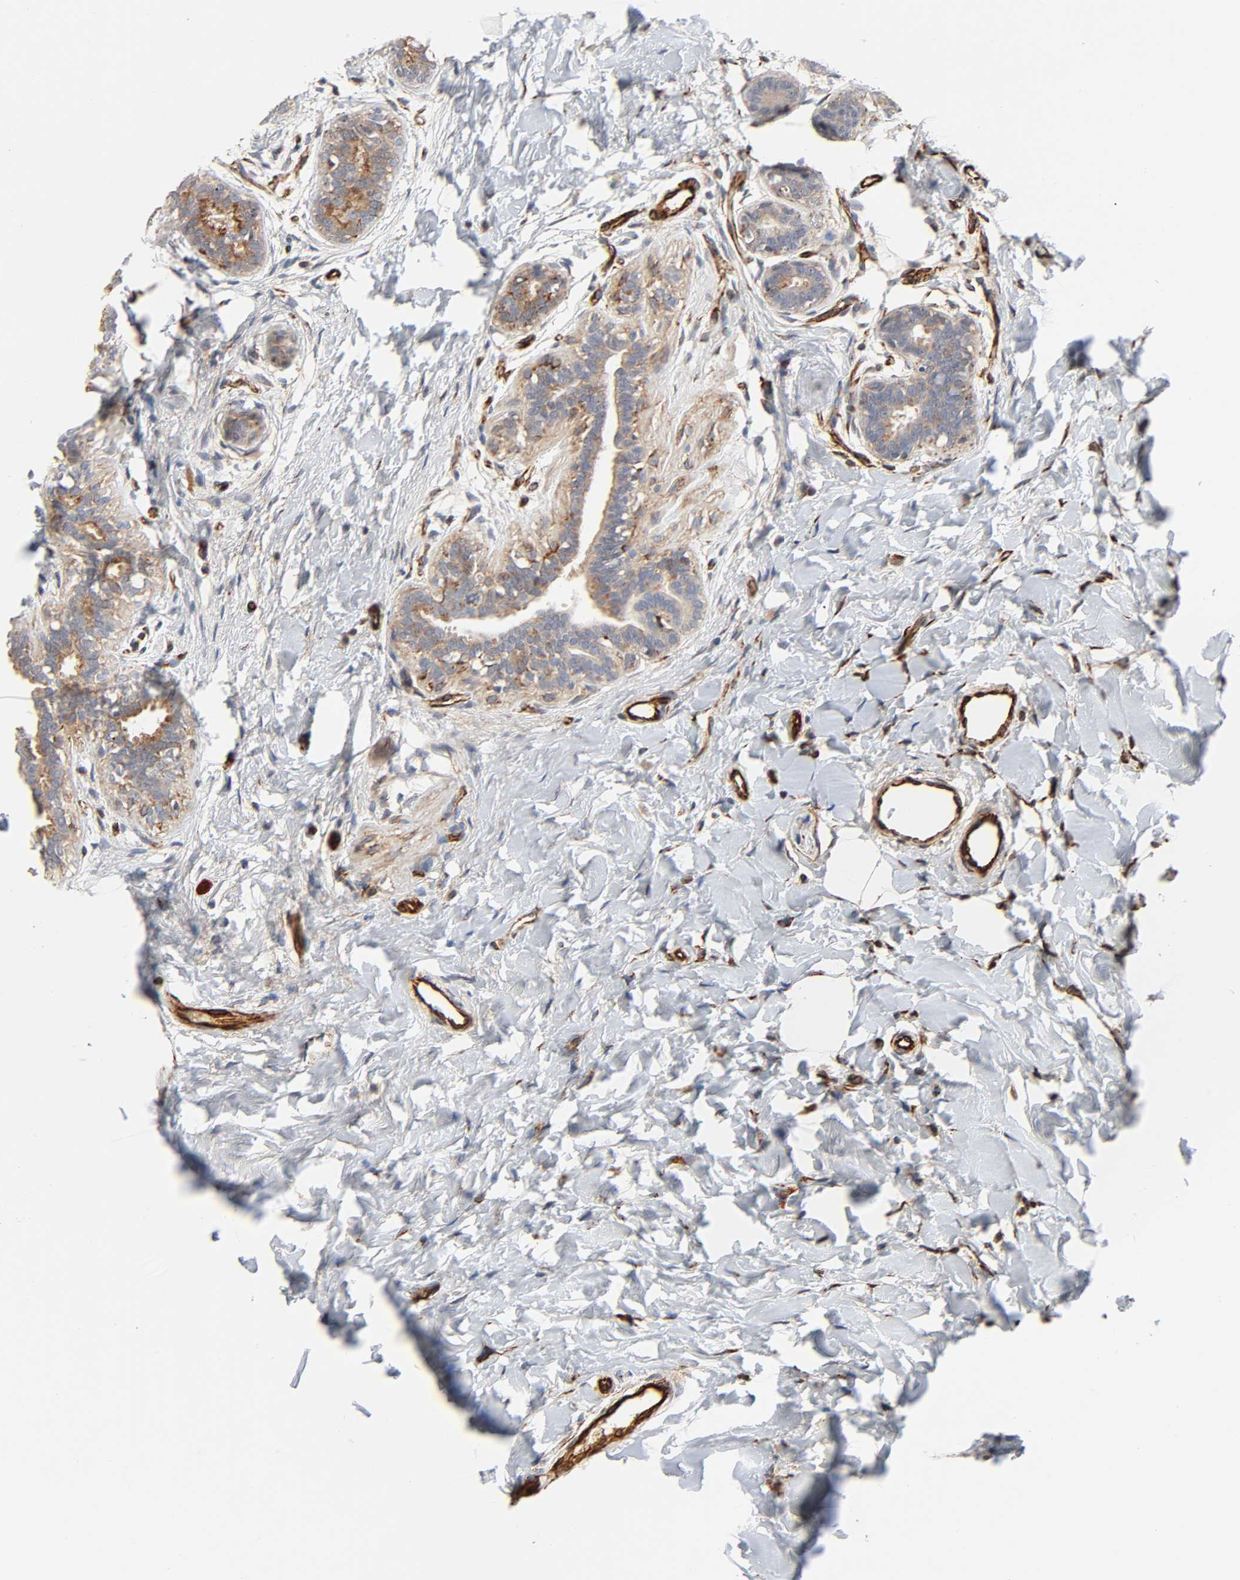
{"staining": {"intensity": "moderate", "quantity": ">75%", "location": "cytoplasmic/membranous"}, "tissue": "breast cancer", "cell_type": "Tumor cells", "image_type": "cancer", "snomed": [{"axis": "morphology", "description": "Lobular carcinoma, in situ"}, {"axis": "morphology", "description": "Lobular carcinoma"}, {"axis": "topography", "description": "Breast"}], "caption": "About >75% of tumor cells in breast cancer exhibit moderate cytoplasmic/membranous protein positivity as visualized by brown immunohistochemical staining.", "gene": "REEP6", "patient": {"sex": "female", "age": 41}}